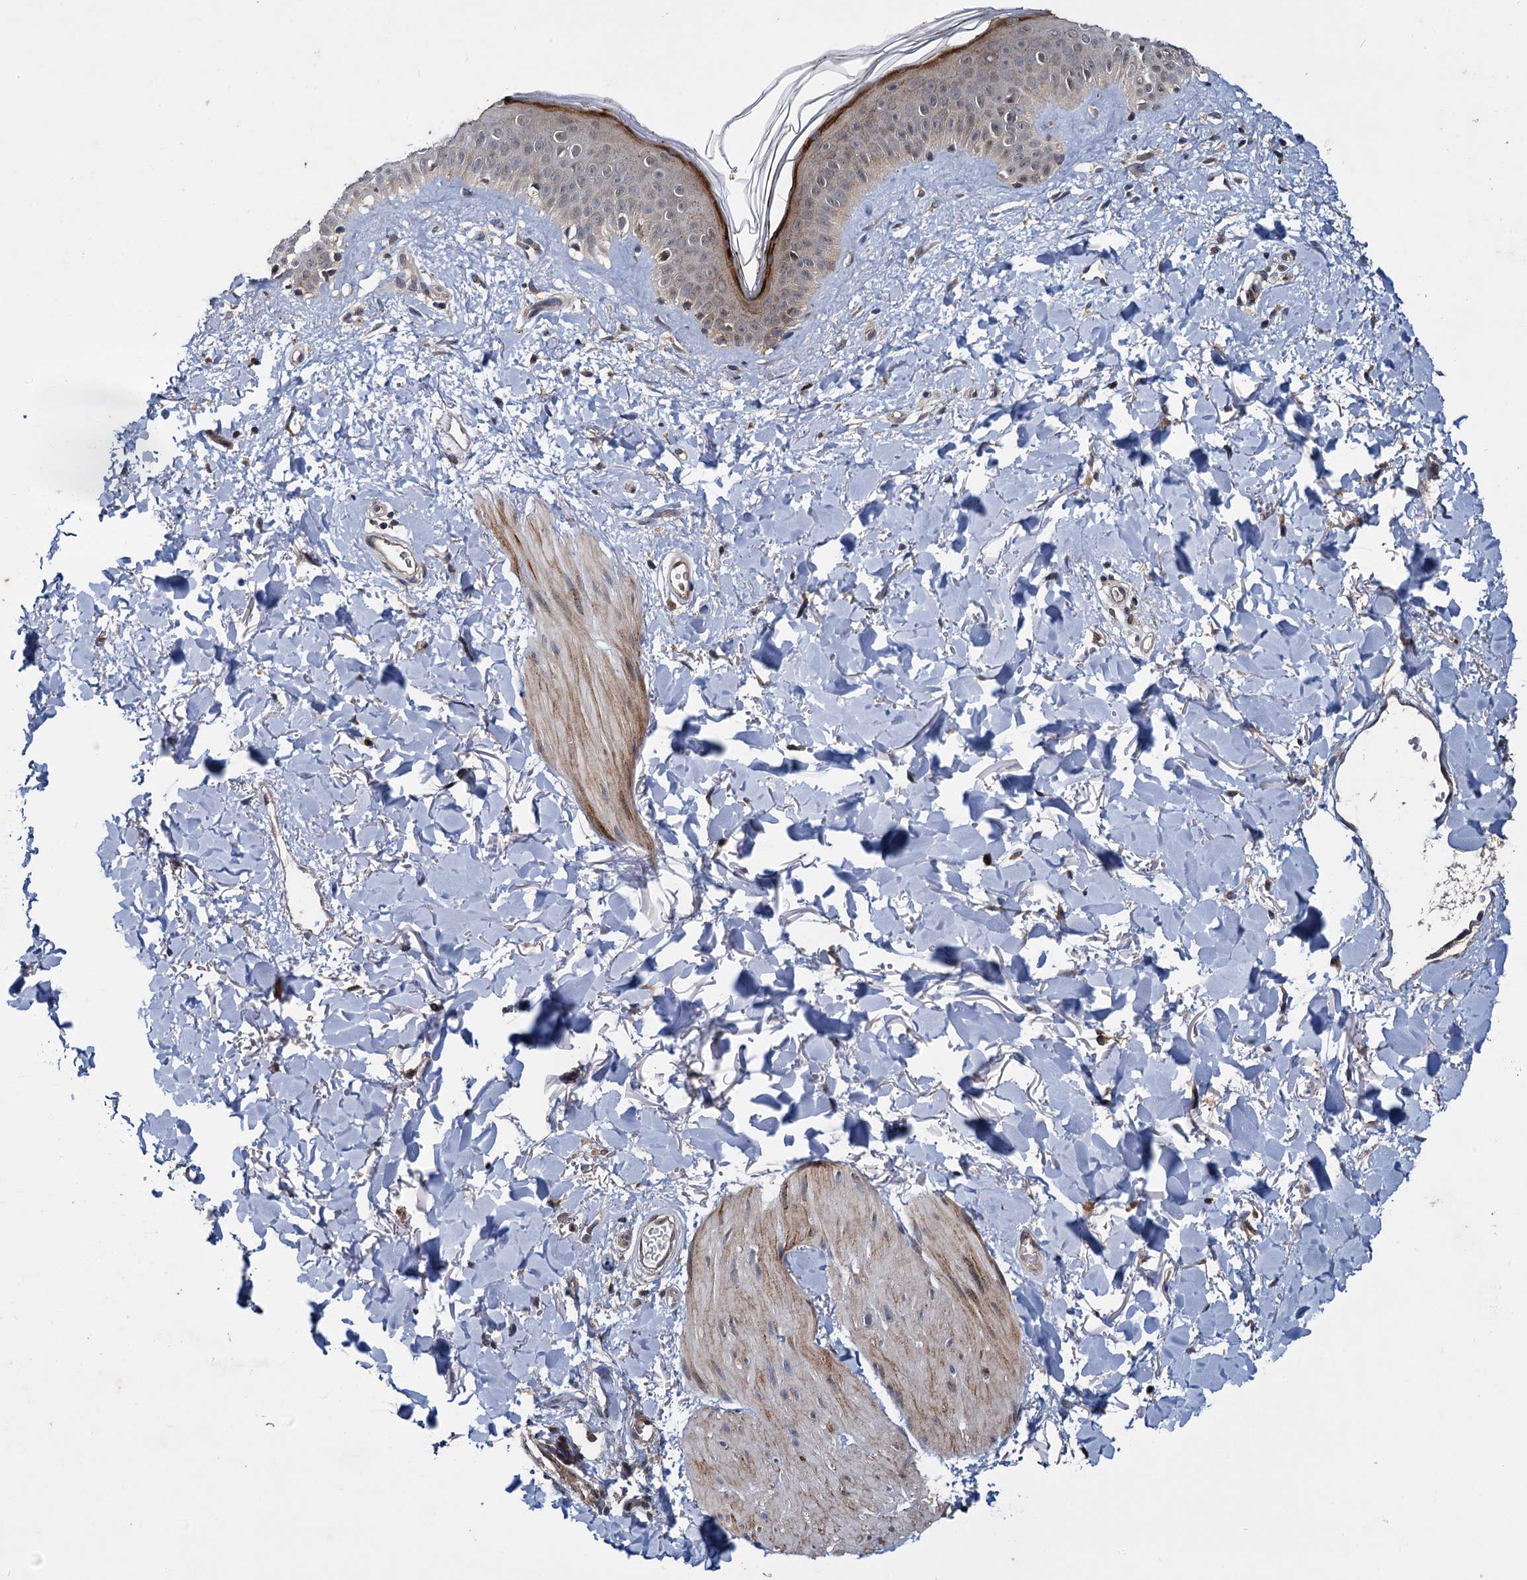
{"staining": {"intensity": "weak", "quantity": ">75%", "location": "cytoplasmic/membranous"}, "tissue": "skin", "cell_type": "Fibroblasts", "image_type": "normal", "snomed": [{"axis": "morphology", "description": "Normal tissue, NOS"}, {"axis": "topography", "description": "Skin"}], "caption": "Immunohistochemistry (IHC) photomicrograph of normal skin stained for a protein (brown), which displays low levels of weak cytoplasmic/membranous staining in about >75% of fibroblasts.", "gene": "ARHGAP42", "patient": {"sex": "female", "age": 58}}